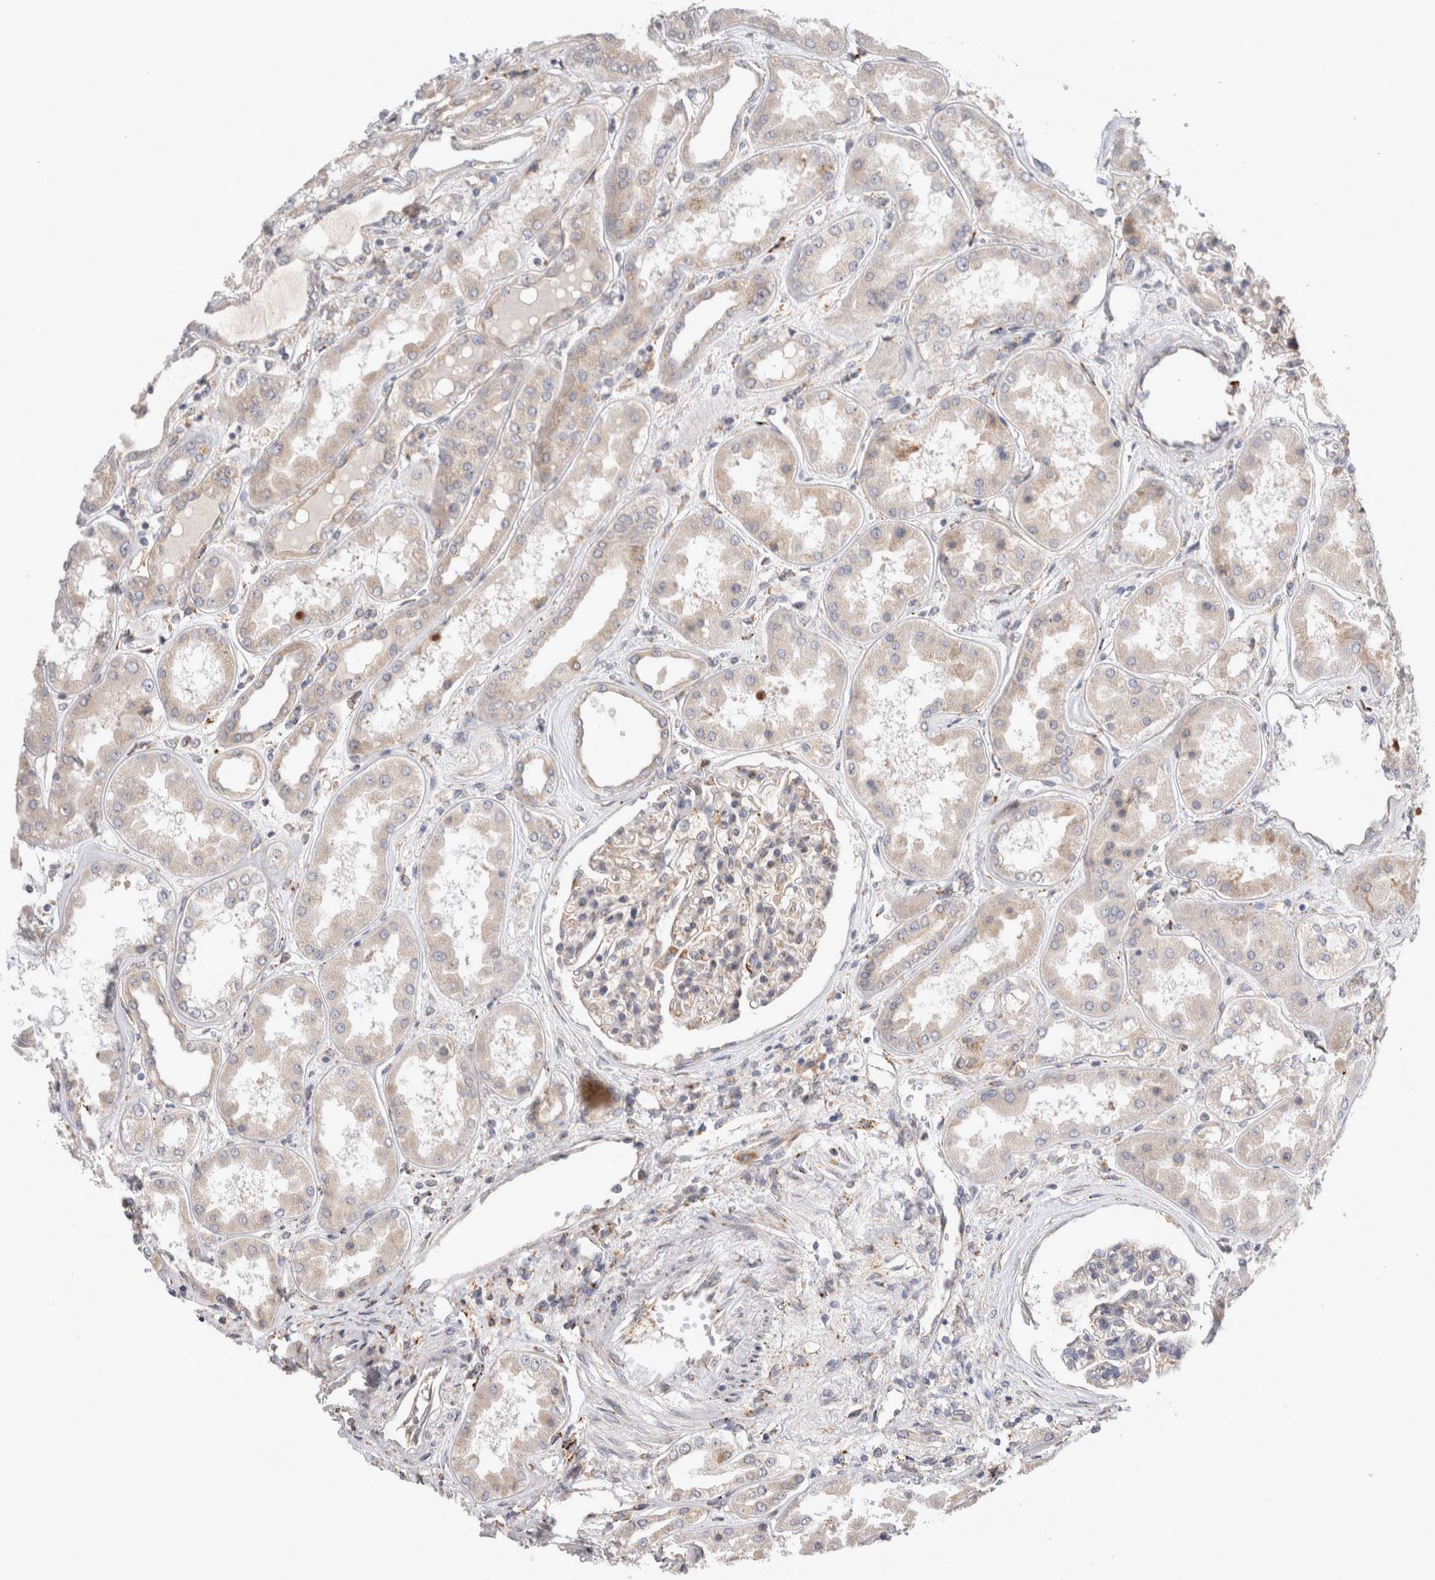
{"staining": {"intensity": "weak", "quantity": "<25%", "location": "cytoplasmic/membranous"}, "tissue": "kidney", "cell_type": "Cells in glomeruli", "image_type": "normal", "snomed": [{"axis": "morphology", "description": "Normal tissue, NOS"}, {"axis": "topography", "description": "Kidney"}], "caption": "This is a image of immunohistochemistry (IHC) staining of normal kidney, which shows no staining in cells in glomeruli.", "gene": "TRMT9B", "patient": {"sex": "female", "age": 56}}